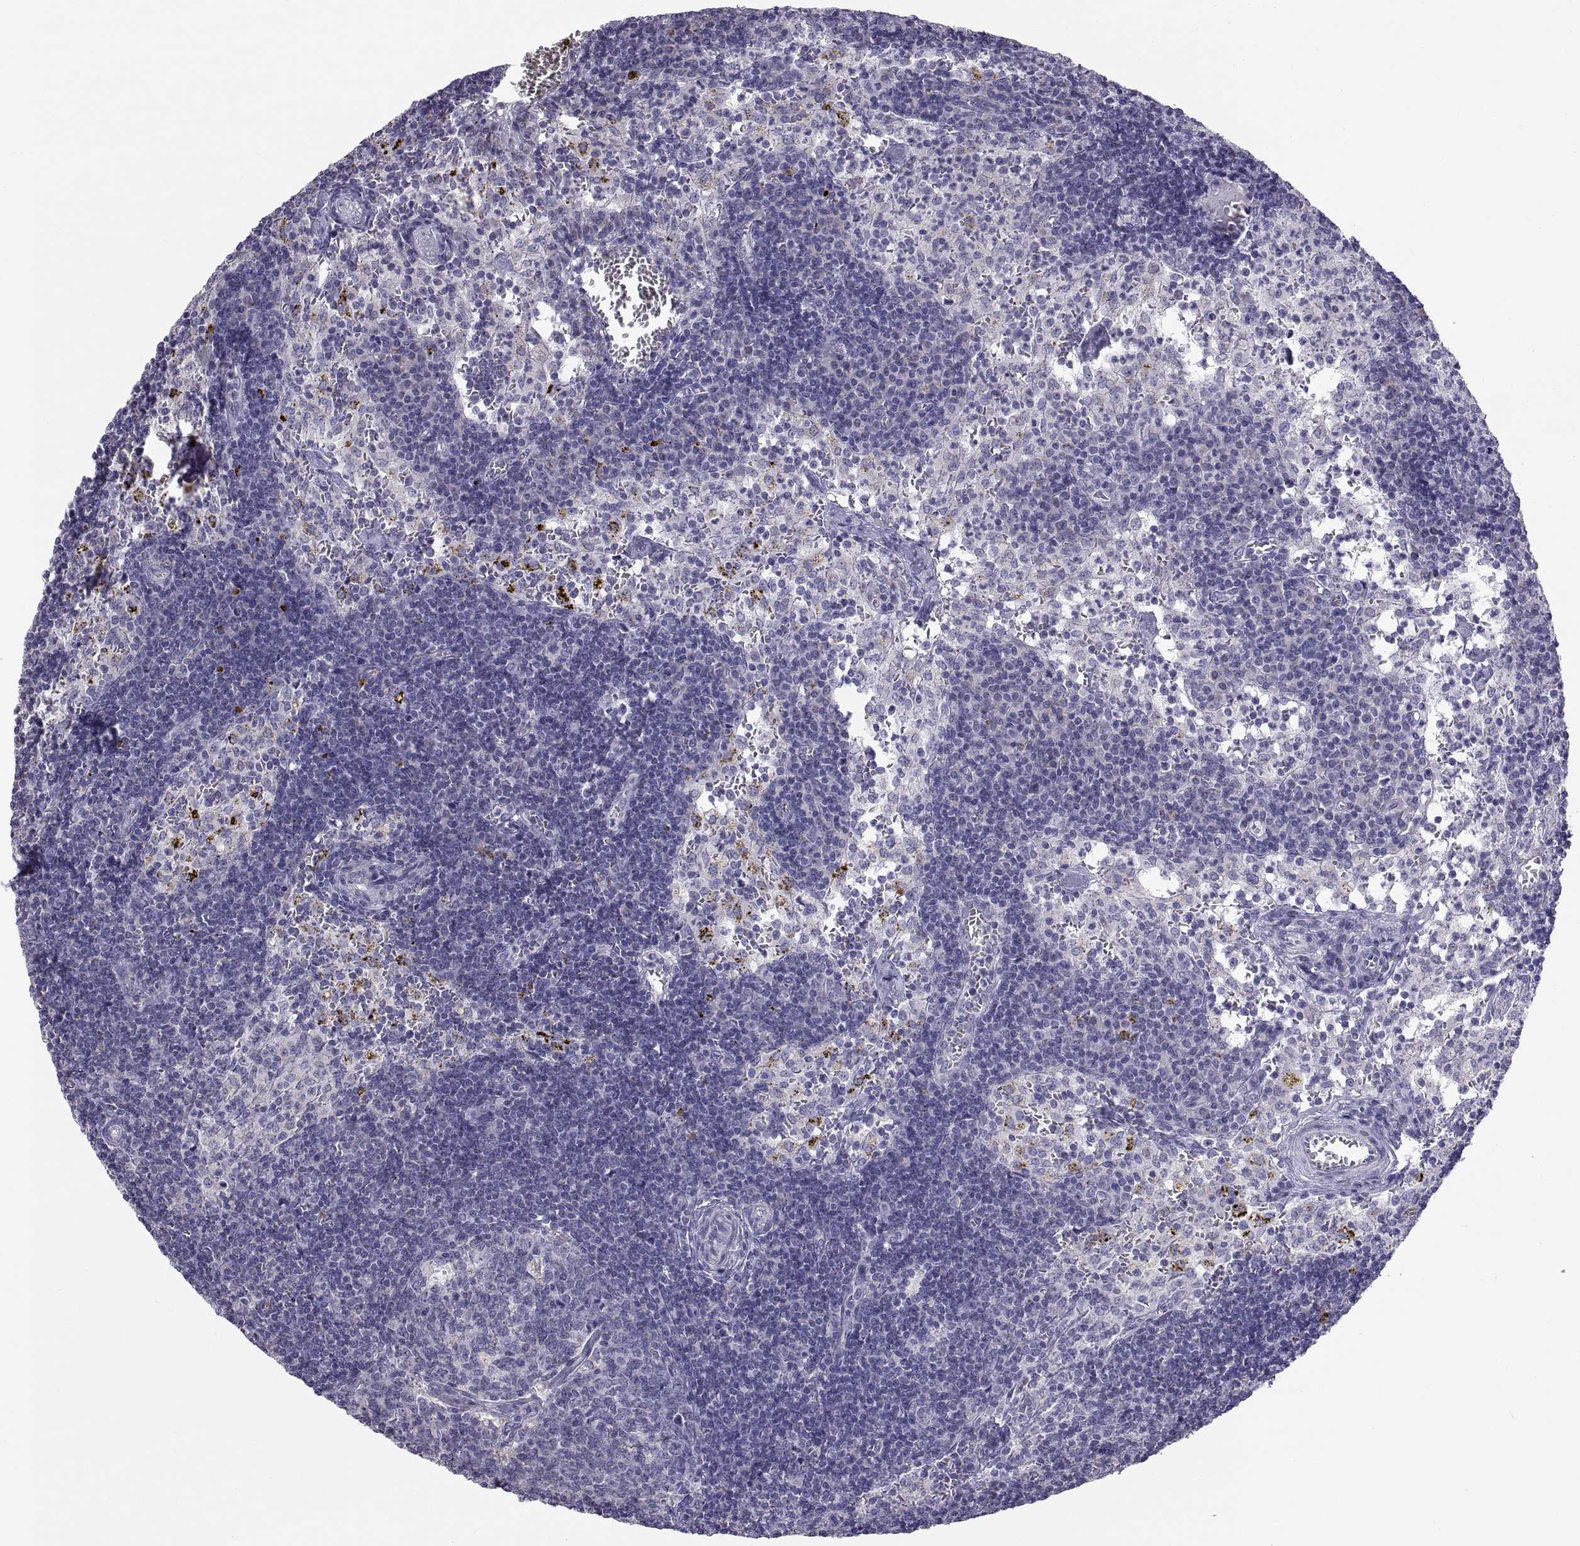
{"staining": {"intensity": "negative", "quantity": "none", "location": "none"}, "tissue": "lymph node", "cell_type": "Germinal center cells", "image_type": "normal", "snomed": [{"axis": "morphology", "description": "Normal tissue, NOS"}, {"axis": "topography", "description": "Lymph node"}], "caption": "Immunohistochemistry (IHC) of benign lymph node displays no expression in germinal center cells.", "gene": "TNNC1", "patient": {"sex": "female", "age": 52}}